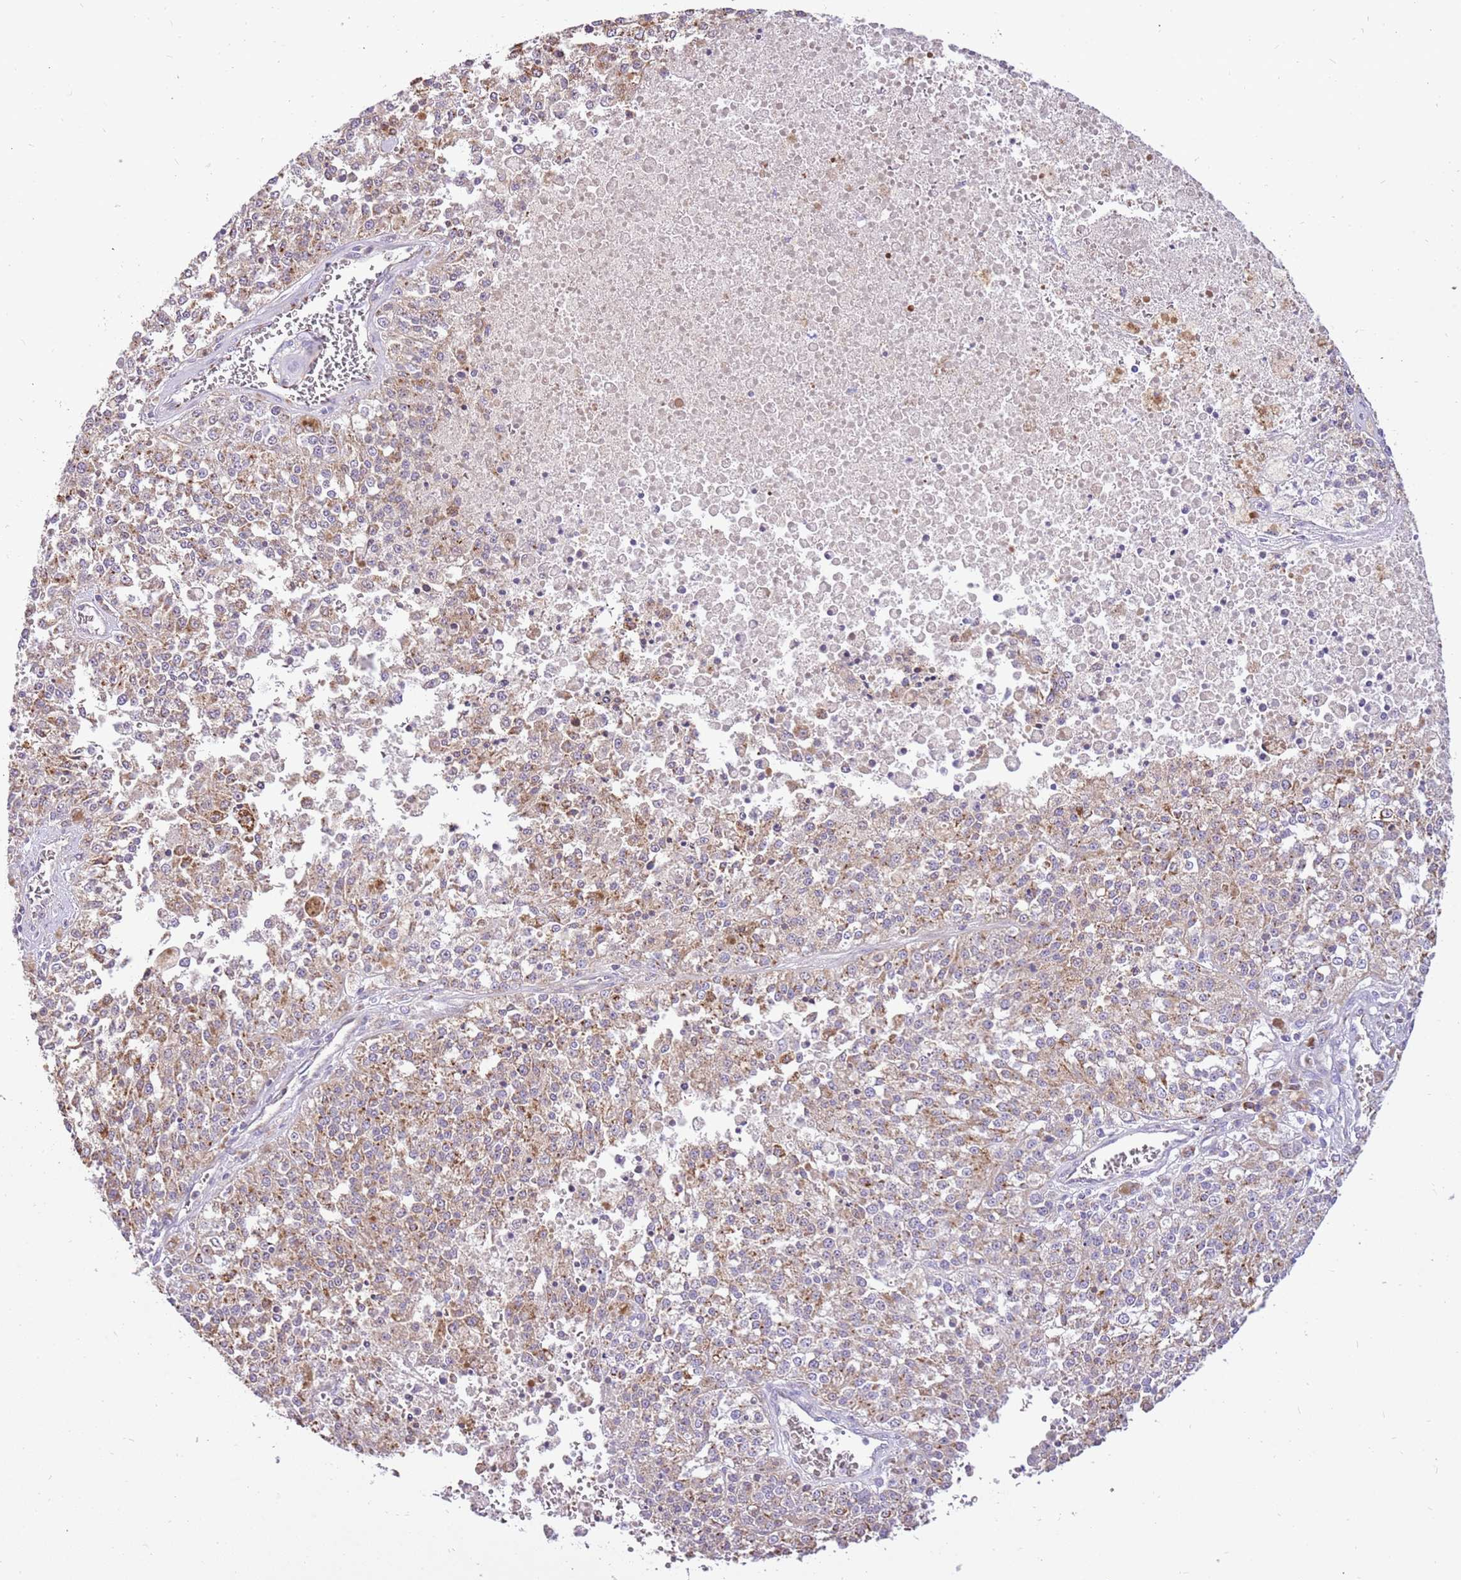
{"staining": {"intensity": "moderate", "quantity": "25%-75%", "location": "cytoplasmic/membranous"}, "tissue": "melanoma", "cell_type": "Tumor cells", "image_type": "cancer", "snomed": [{"axis": "morphology", "description": "Malignant melanoma, NOS"}, {"axis": "topography", "description": "Skin"}], "caption": "Immunohistochemistry of melanoma reveals medium levels of moderate cytoplasmic/membranous expression in about 25%-75% of tumor cells. (DAB (3,3'-diaminobenzidine) = brown stain, brightfield microscopy at high magnification).", "gene": "COX17", "patient": {"sex": "female", "age": 64}}